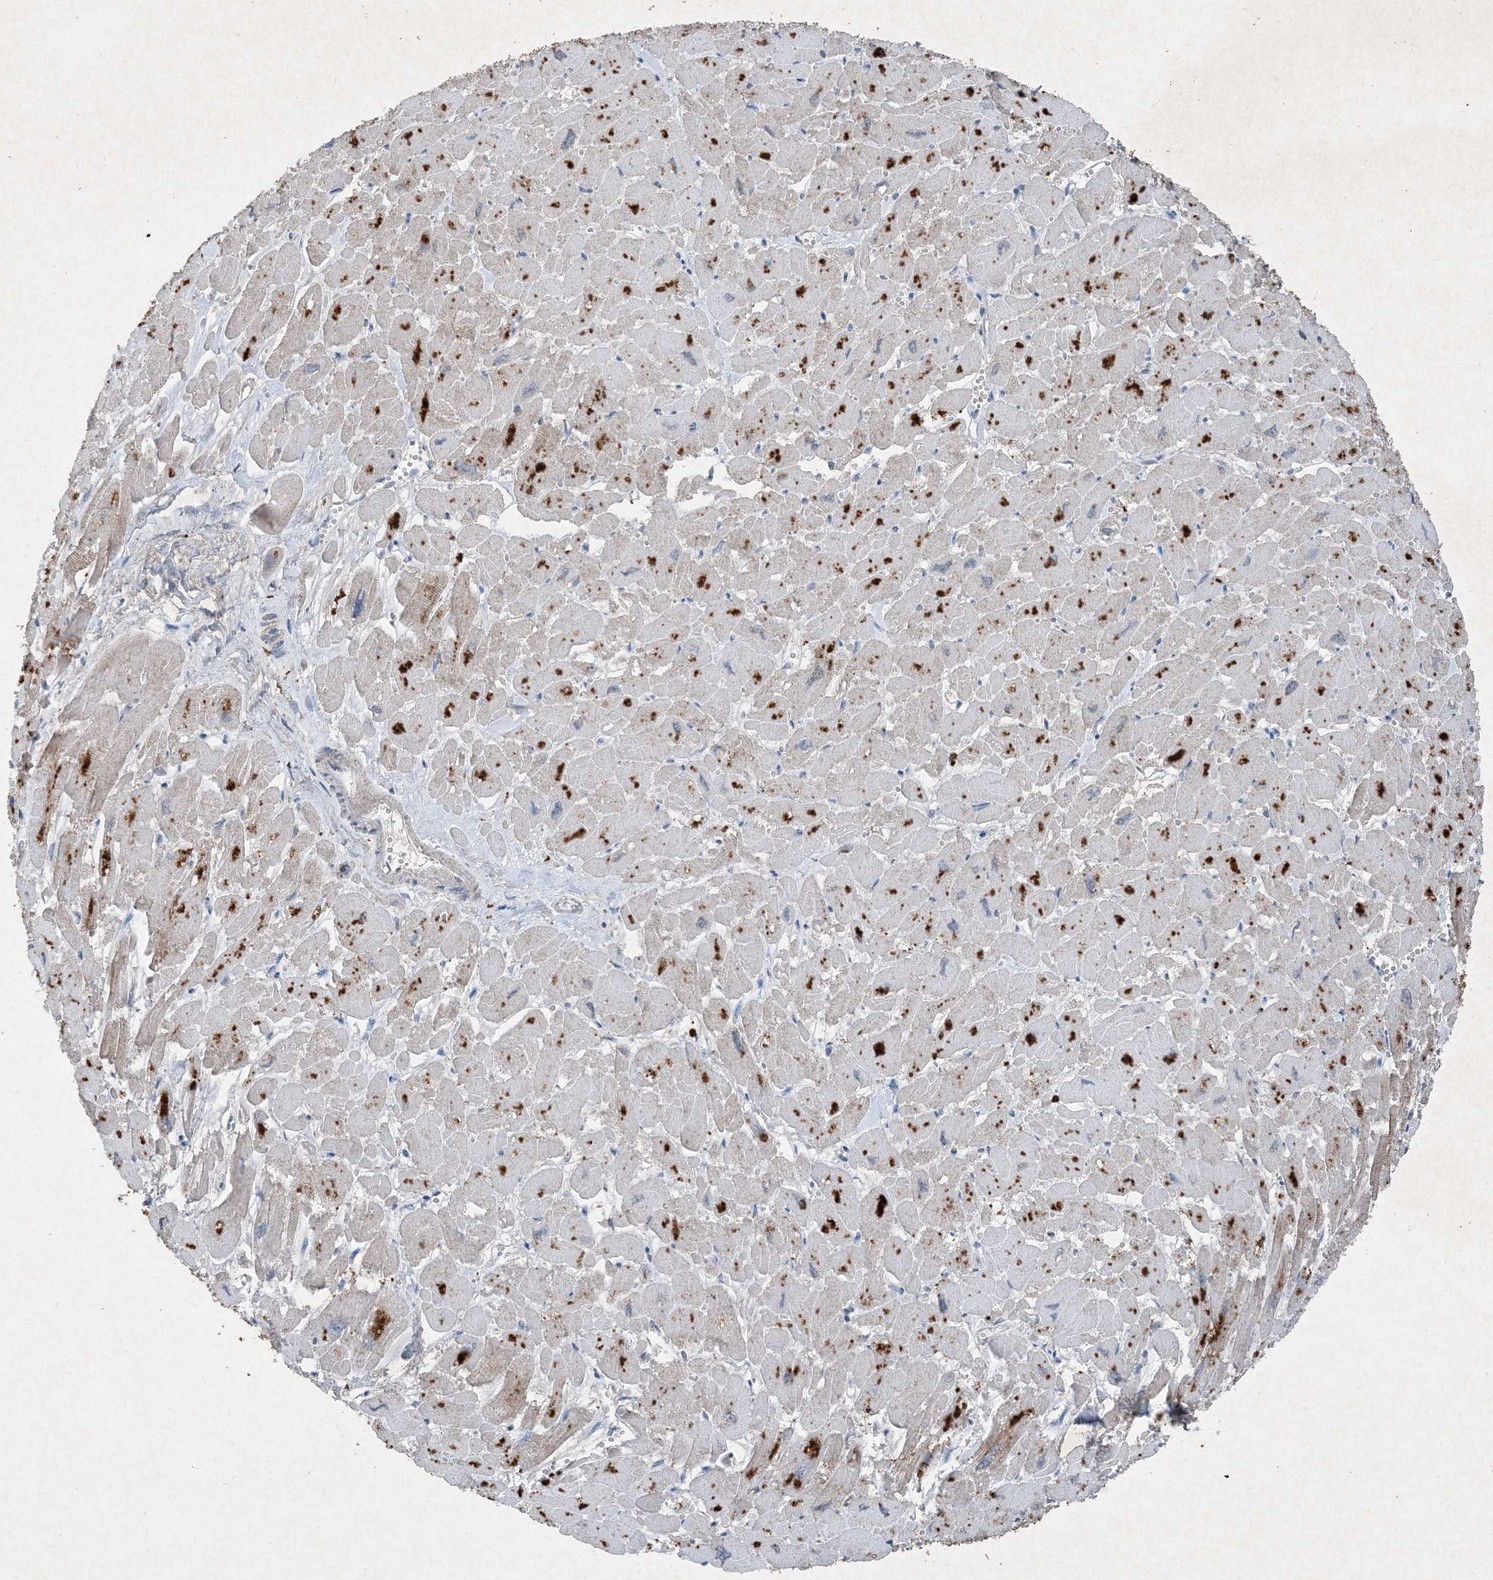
{"staining": {"intensity": "weak", "quantity": "<25%", "location": "cytoplasmic/membranous"}, "tissue": "heart muscle", "cell_type": "Cardiomyocytes", "image_type": "normal", "snomed": [{"axis": "morphology", "description": "Normal tissue, NOS"}, {"axis": "topography", "description": "Heart"}], "caption": "The IHC photomicrograph has no significant staining in cardiomyocytes of heart muscle.", "gene": "FCN3", "patient": {"sex": "male", "age": 54}}